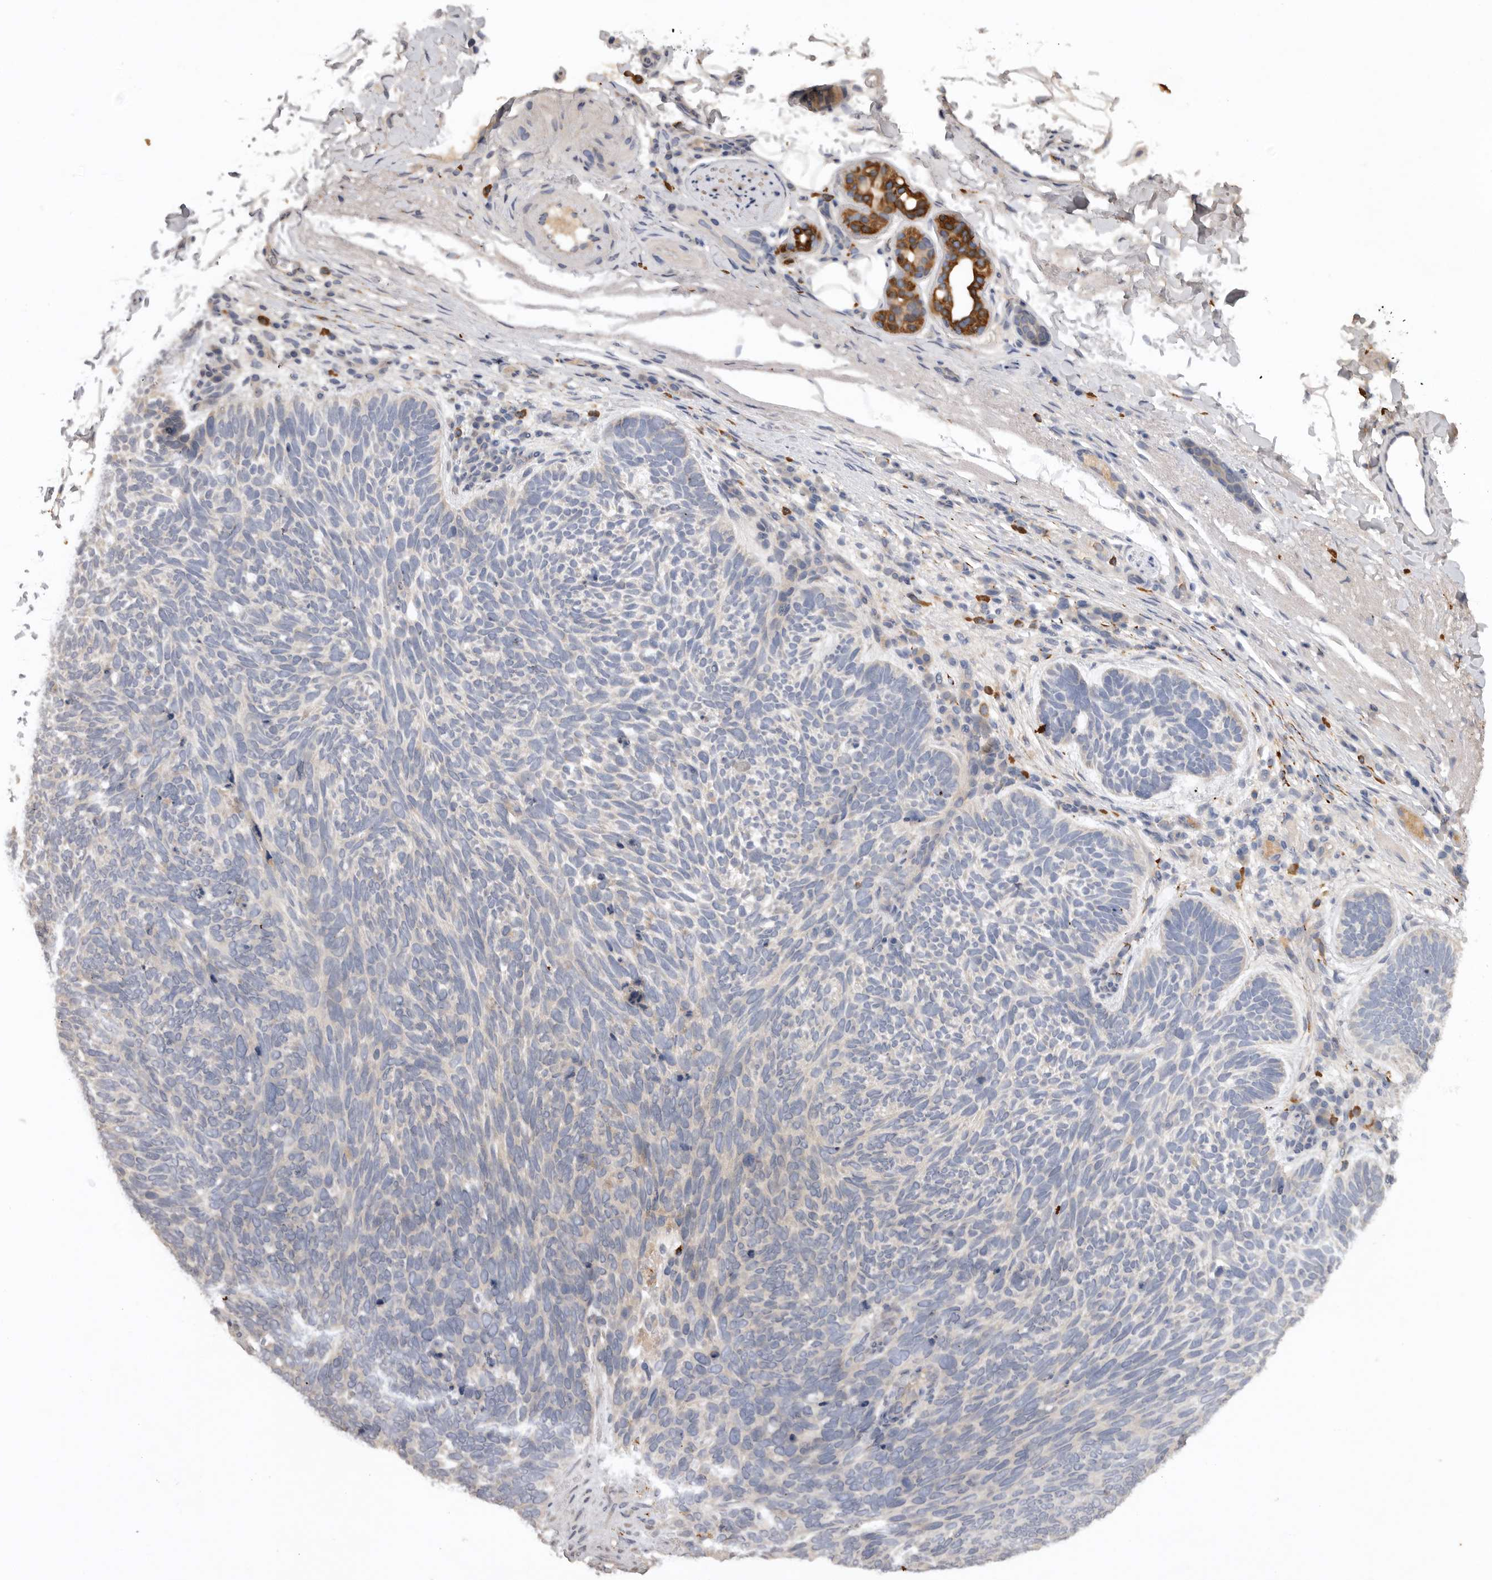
{"staining": {"intensity": "negative", "quantity": "none", "location": "none"}, "tissue": "skin cancer", "cell_type": "Tumor cells", "image_type": "cancer", "snomed": [{"axis": "morphology", "description": "Basal cell carcinoma"}, {"axis": "topography", "description": "Skin"}], "caption": "This is a photomicrograph of immunohistochemistry staining of skin basal cell carcinoma, which shows no positivity in tumor cells.", "gene": "DHDDS", "patient": {"sex": "female", "age": 85}}